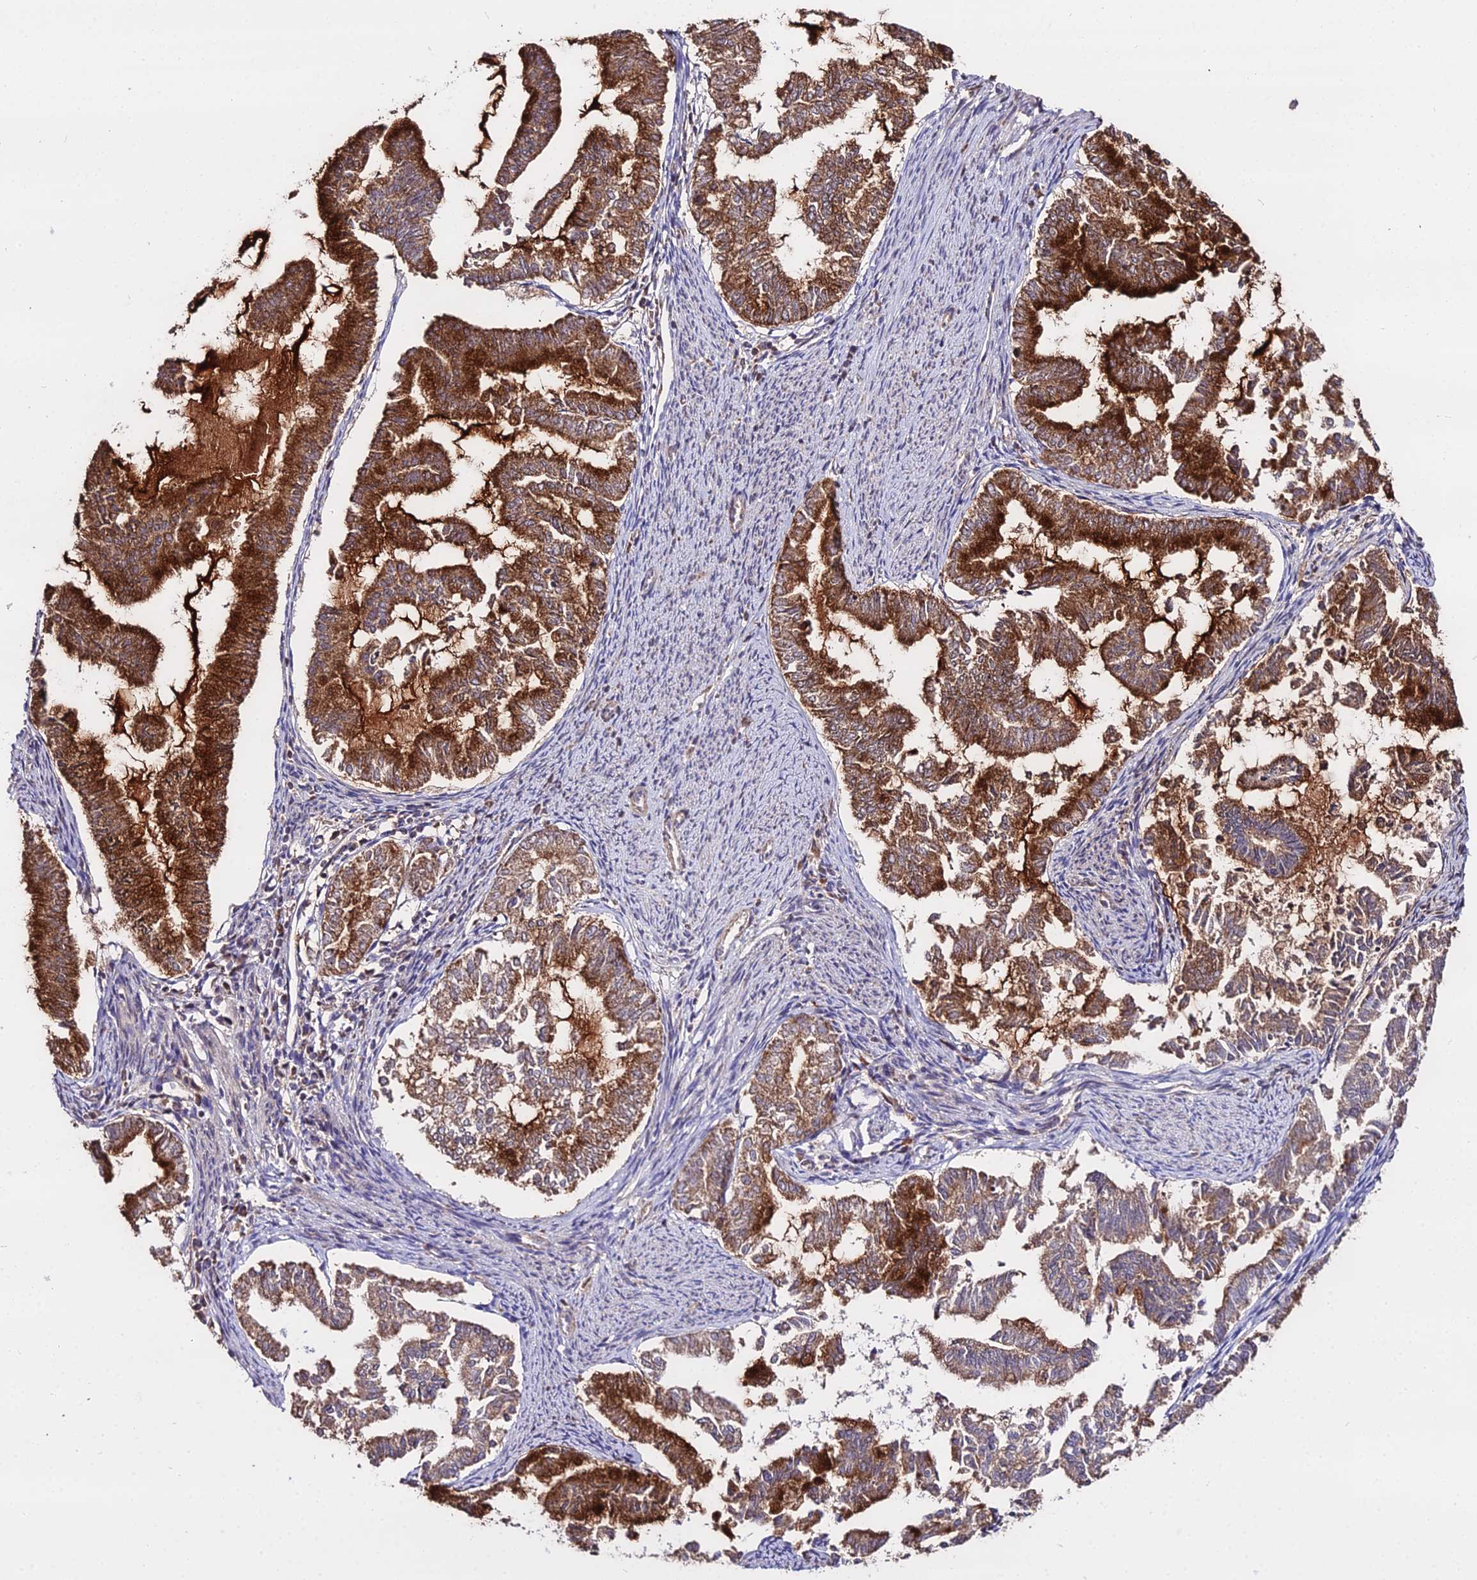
{"staining": {"intensity": "strong", "quantity": ">75%", "location": "cytoplasmic/membranous"}, "tissue": "endometrial cancer", "cell_type": "Tumor cells", "image_type": "cancer", "snomed": [{"axis": "morphology", "description": "Adenocarcinoma, NOS"}, {"axis": "topography", "description": "Endometrium"}], "caption": "Strong cytoplasmic/membranous protein positivity is identified in approximately >75% of tumor cells in endometrial adenocarcinoma.", "gene": "METTL13", "patient": {"sex": "female", "age": 79}}